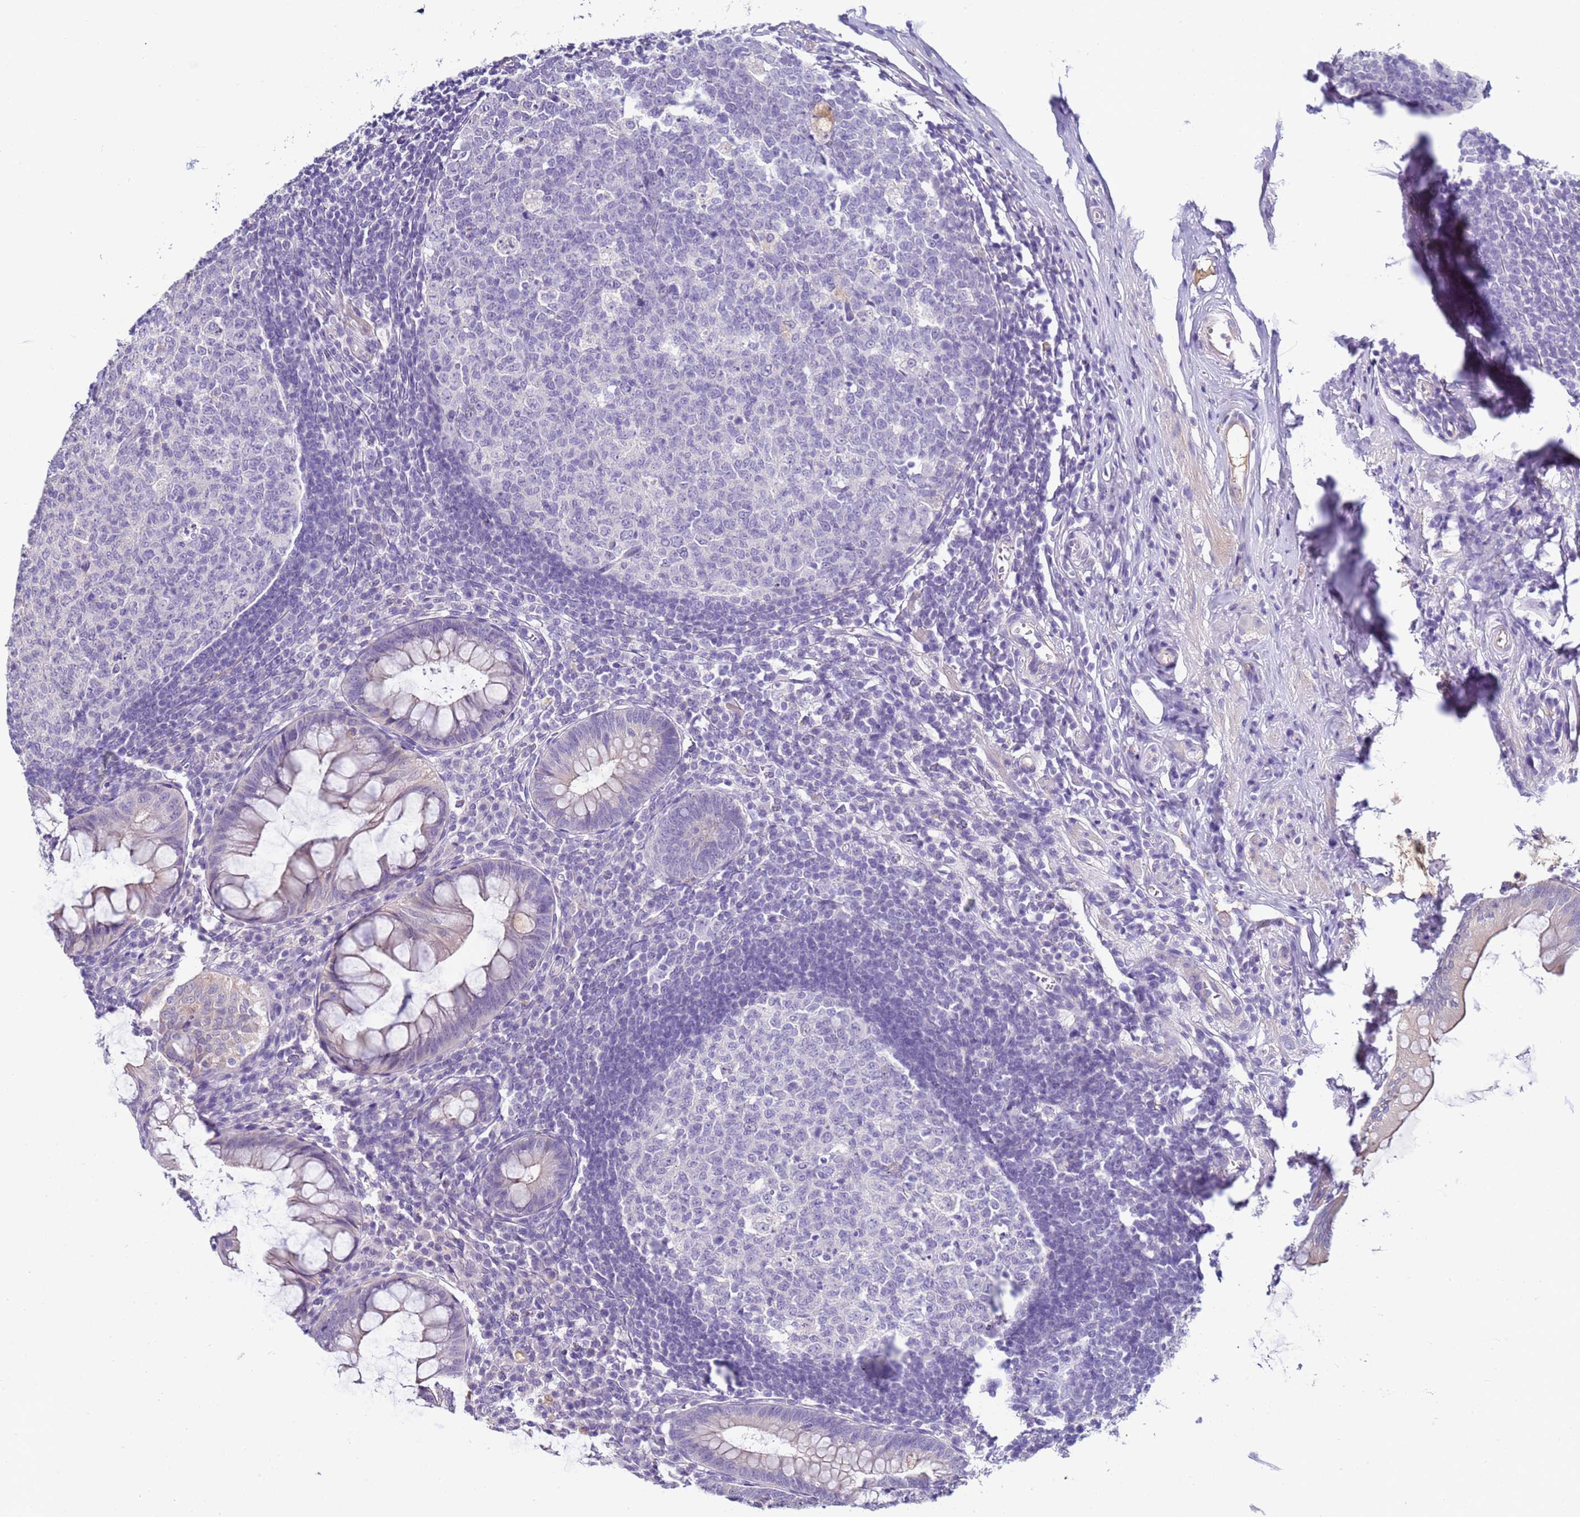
{"staining": {"intensity": "weak", "quantity": "<25%", "location": "cytoplasmic/membranous"}, "tissue": "appendix", "cell_type": "Glandular cells", "image_type": "normal", "snomed": [{"axis": "morphology", "description": "Normal tissue, NOS"}, {"axis": "topography", "description": "Appendix"}], "caption": "This image is of unremarkable appendix stained with immunohistochemistry (IHC) to label a protein in brown with the nuclei are counter-stained blue. There is no positivity in glandular cells. The staining was performed using DAB (3,3'-diaminobenzidine) to visualize the protein expression in brown, while the nuclei were stained in blue with hematoxylin (Magnification: 20x).", "gene": "TRIM51G", "patient": {"sex": "male", "age": 56}}